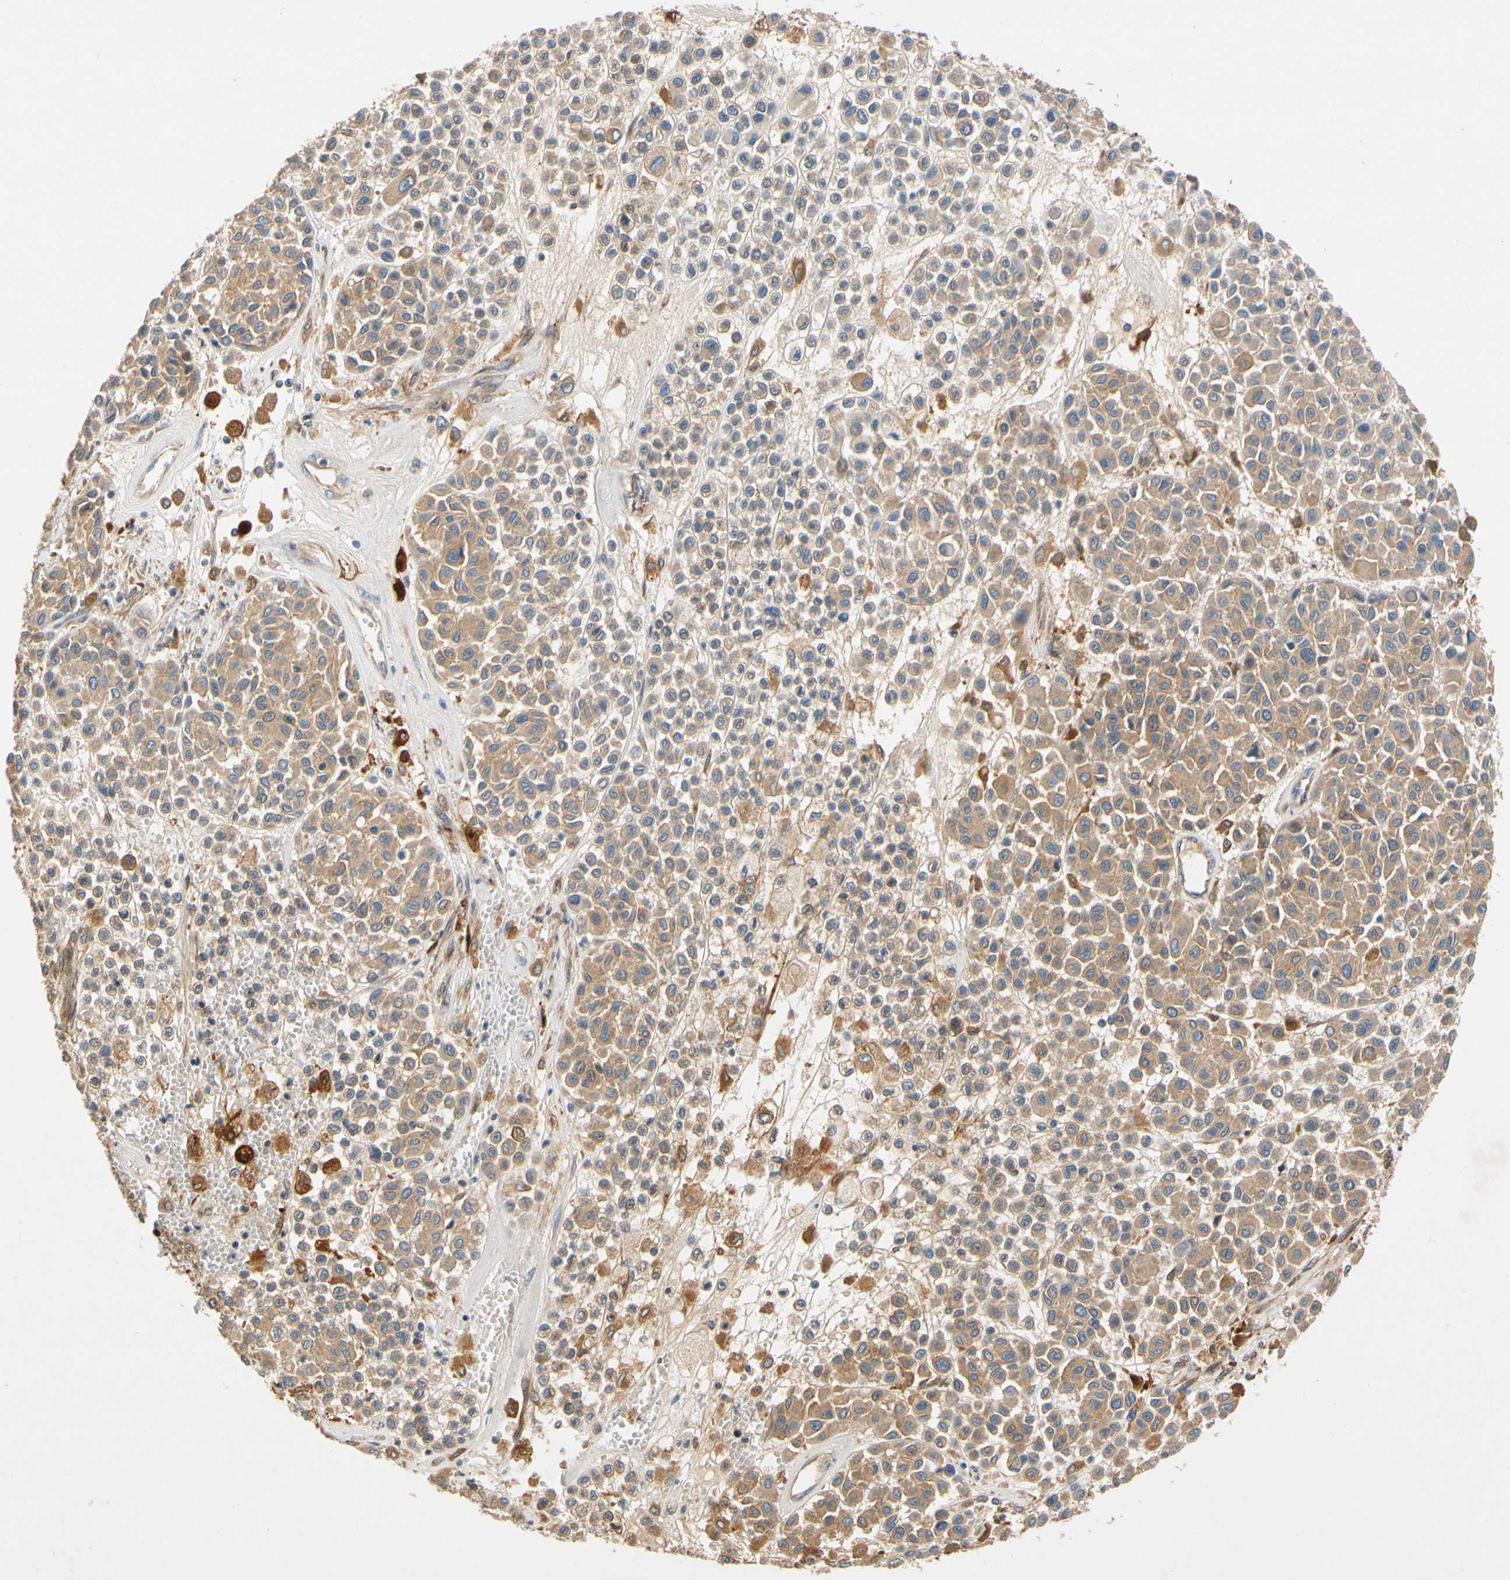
{"staining": {"intensity": "moderate", "quantity": ">75%", "location": "cytoplasmic/membranous"}, "tissue": "melanoma", "cell_type": "Tumor cells", "image_type": "cancer", "snomed": [{"axis": "morphology", "description": "Malignant melanoma, Metastatic site"}, {"axis": "topography", "description": "Soft tissue"}], "caption": "Immunohistochemical staining of melanoma displays medium levels of moderate cytoplasmic/membranous protein staining in about >75% of tumor cells.", "gene": "USP46", "patient": {"sex": "male", "age": 41}}